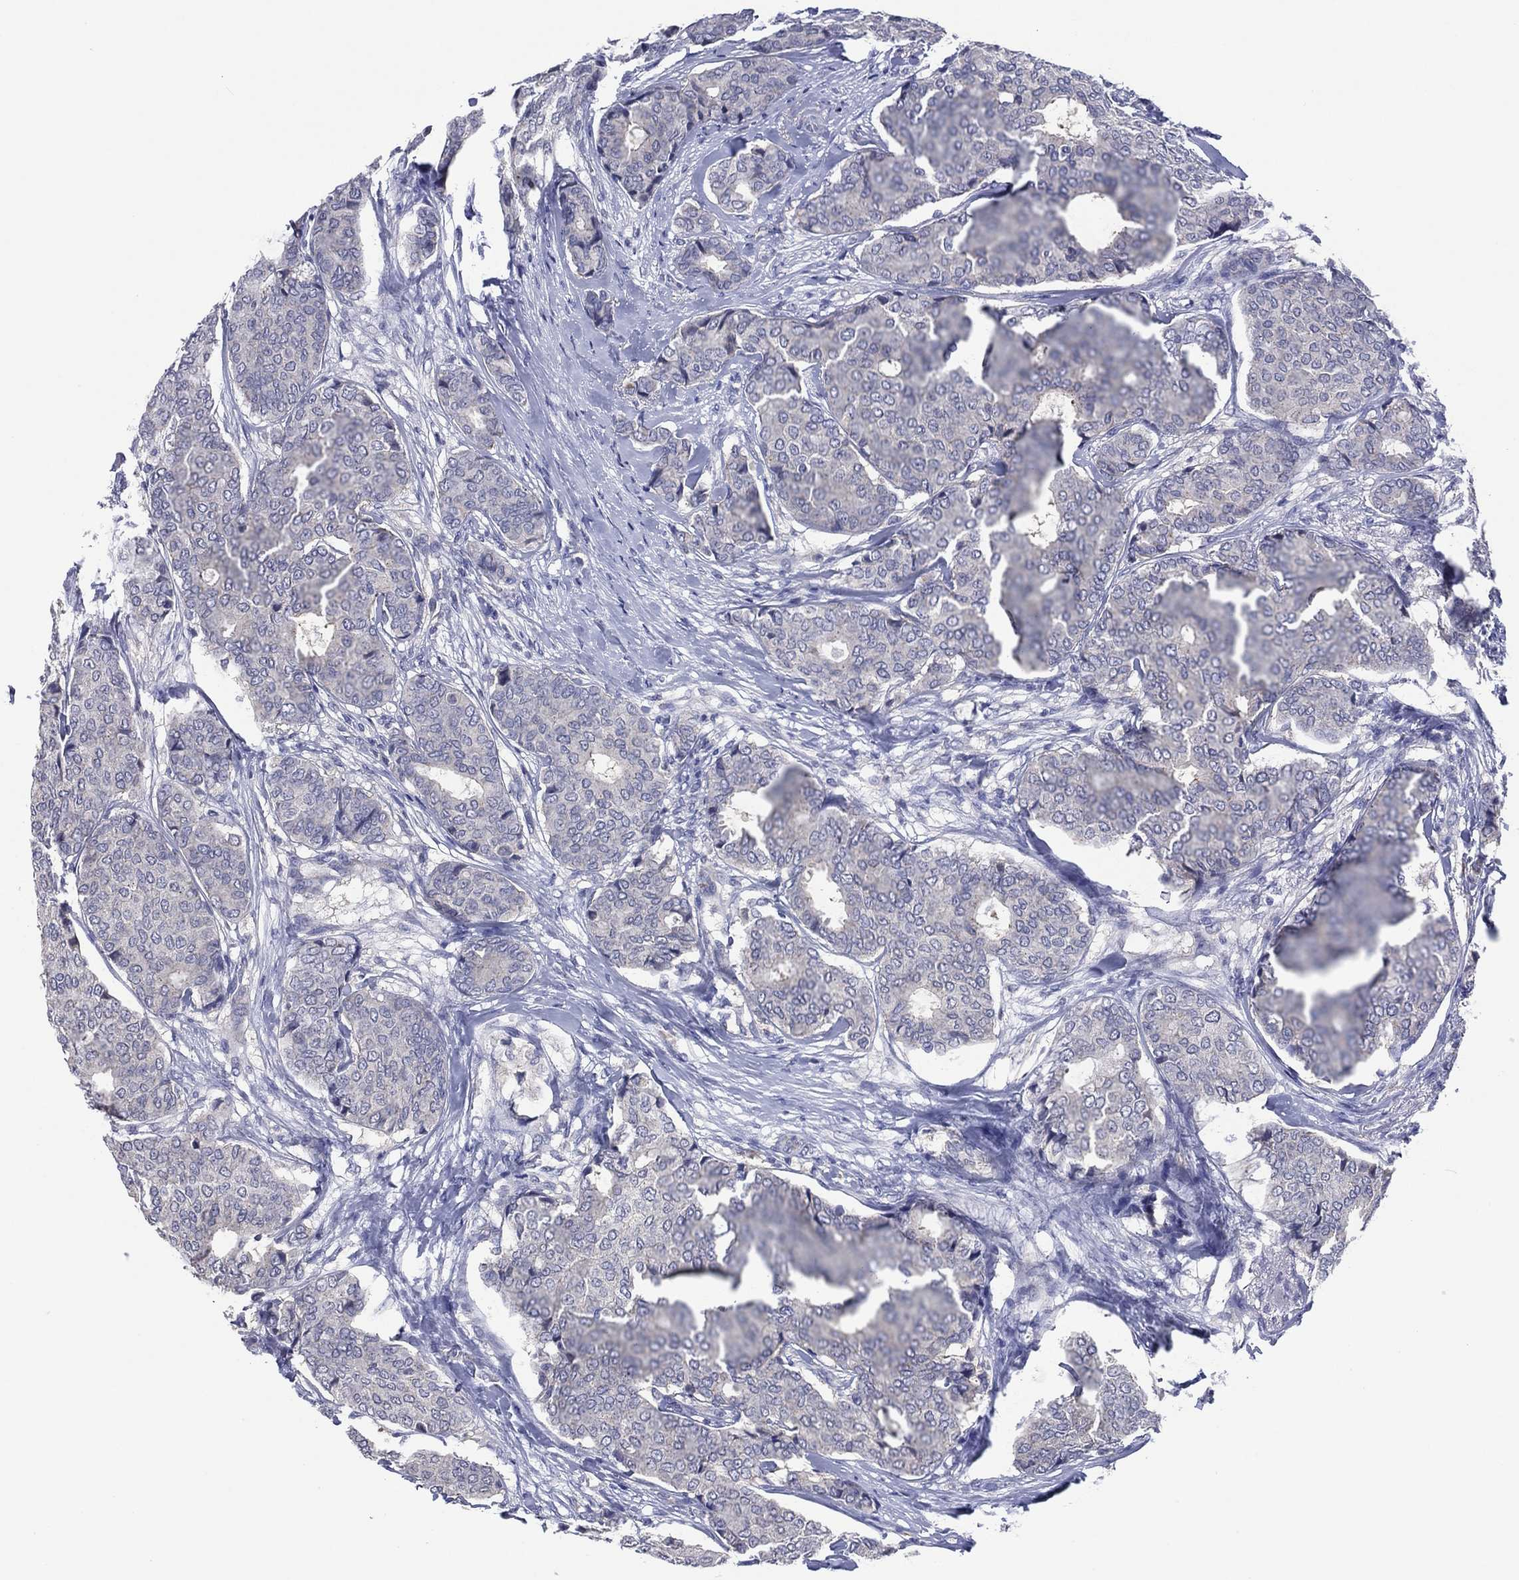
{"staining": {"intensity": "negative", "quantity": "none", "location": "none"}, "tissue": "breast cancer", "cell_type": "Tumor cells", "image_type": "cancer", "snomed": [{"axis": "morphology", "description": "Duct carcinoma"}, {"axis": "topography", "description": "Breast"}], "caption": "Tumor cells are negative for protein expression in human breast cancer (intraductal carcinoma). (DAB immunohistochemistry (IHC) visualized using brightfield microscopy, high magnification).", "gene": "TRIM31", "patient": {"sex": "female", "age": 75}}